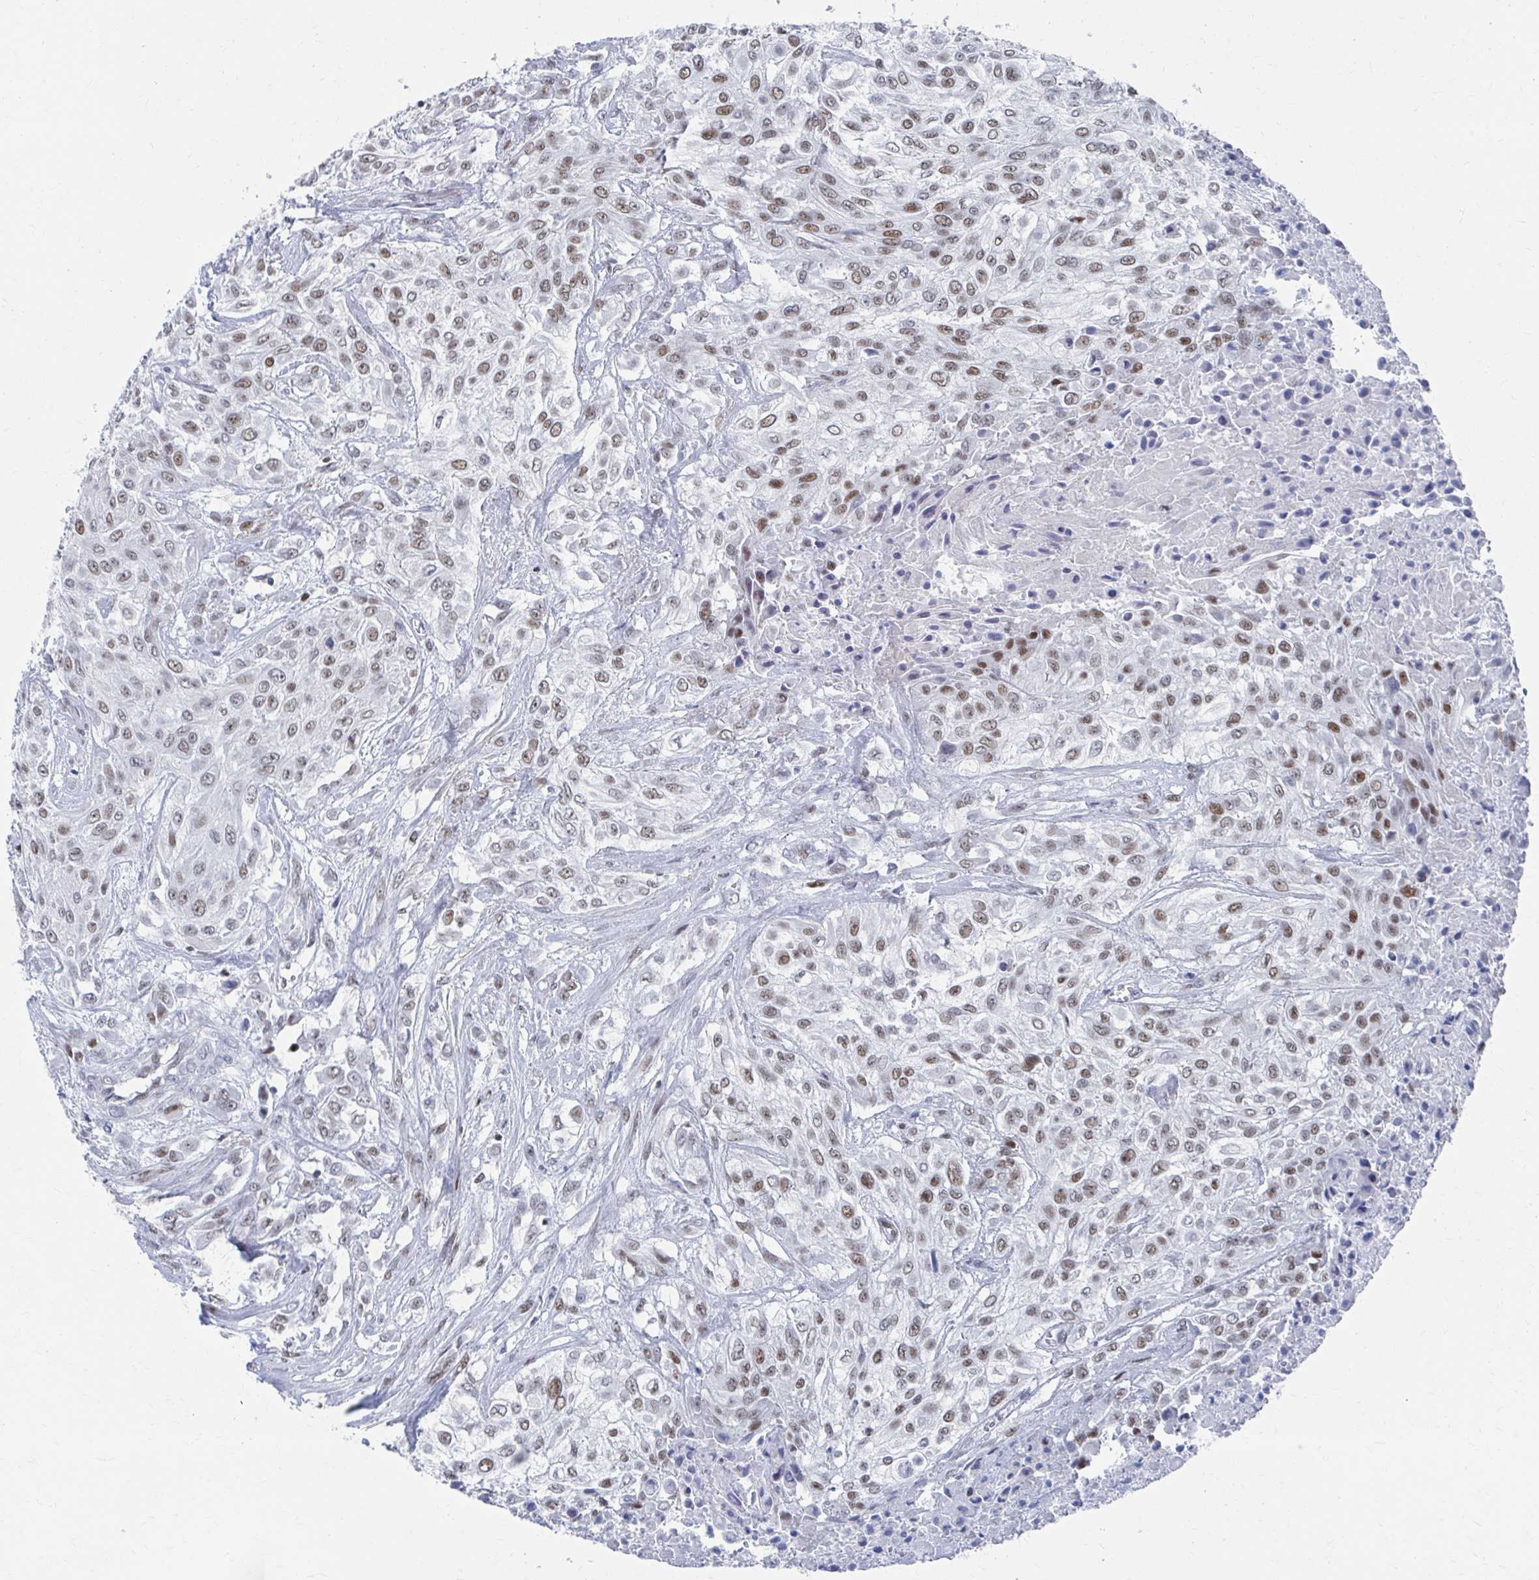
{"staining": {"intensity": "moderate", "quantity": ">75%", "location": "nuclear"}, "tissue": "urothelial cancer", "cell_type": "Tumor cells", "image_type": "cancer", "snomed": [{"axis": "morphology", "description": "Urothelial carcinoma, High grade"}, {"axis": "topography", "description": "Urinary bladder"}], "caption": "A brown stain highlights moderate nuclear positivity of a protein in urothelial carcinoma (high-grade) tumor cells. The protein of interest is stained brown, and the nuclei are stained in blue (DAB (3,3'-diaminobenzidine) IHC with brightfield microscopy, high magnification).", "gene": "CDIN1", "patient": {"sex": "male", "age": 57}}